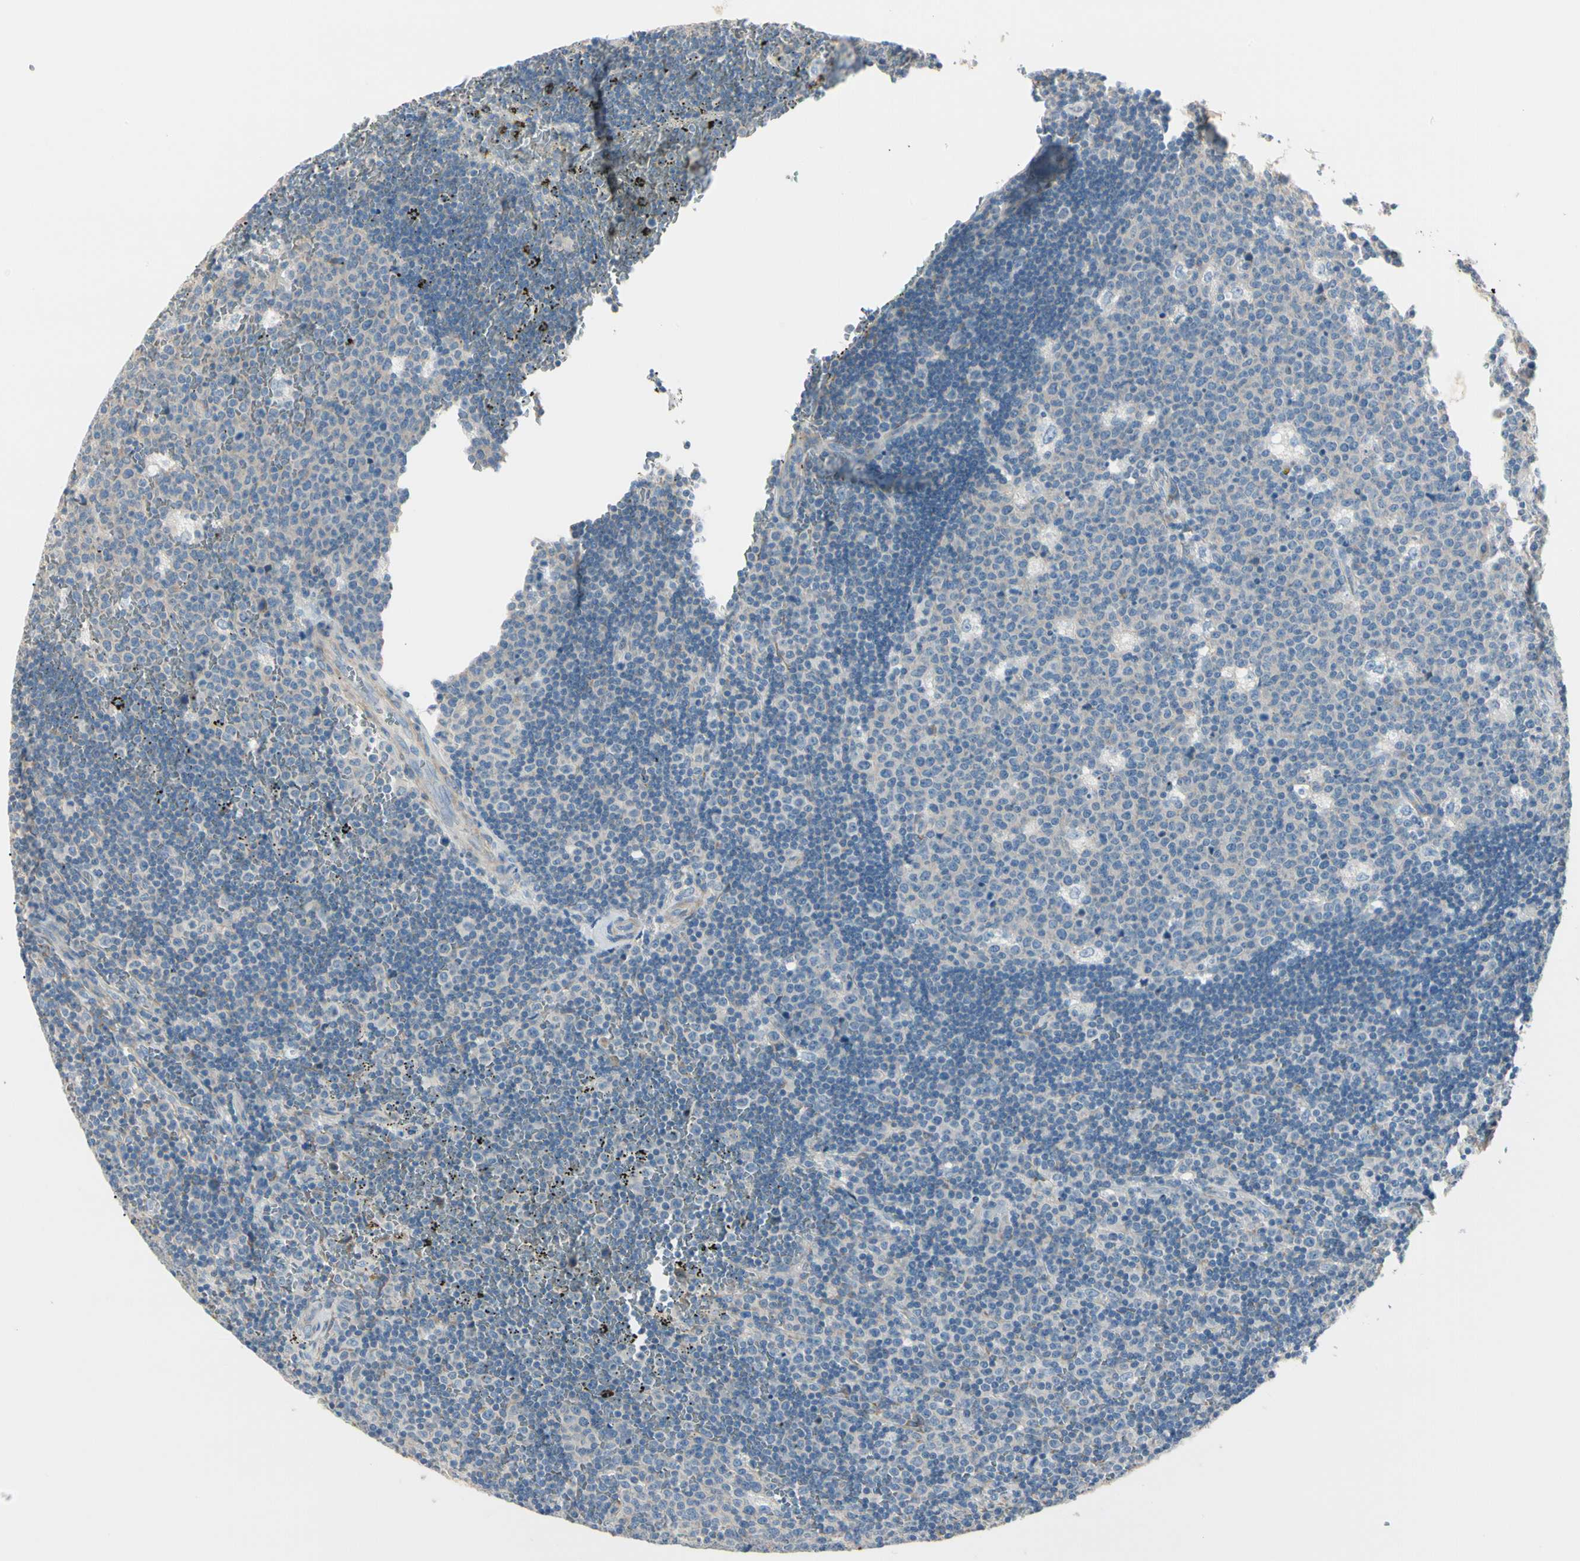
{"staining": {"intensity": "negative", "quantity": "none", "location": "none"}, "tissue": "lymph node", "cell_type": "Germinal center cells", "image_type": "normal", "snomed": [{"axis": "morphology", "description": "Normal tissue, NOS"}, {"axis": "topography", "description": "Lymph node"}, {"axis": "topography", "description": "Salivary gland"}], "caption": "Lymph node stained for a protein using immunohistochemistry demonstrates no positivity germinal center cells.", "gene": "DUSP12", "patient": {"sex": "male", "age": 8}}